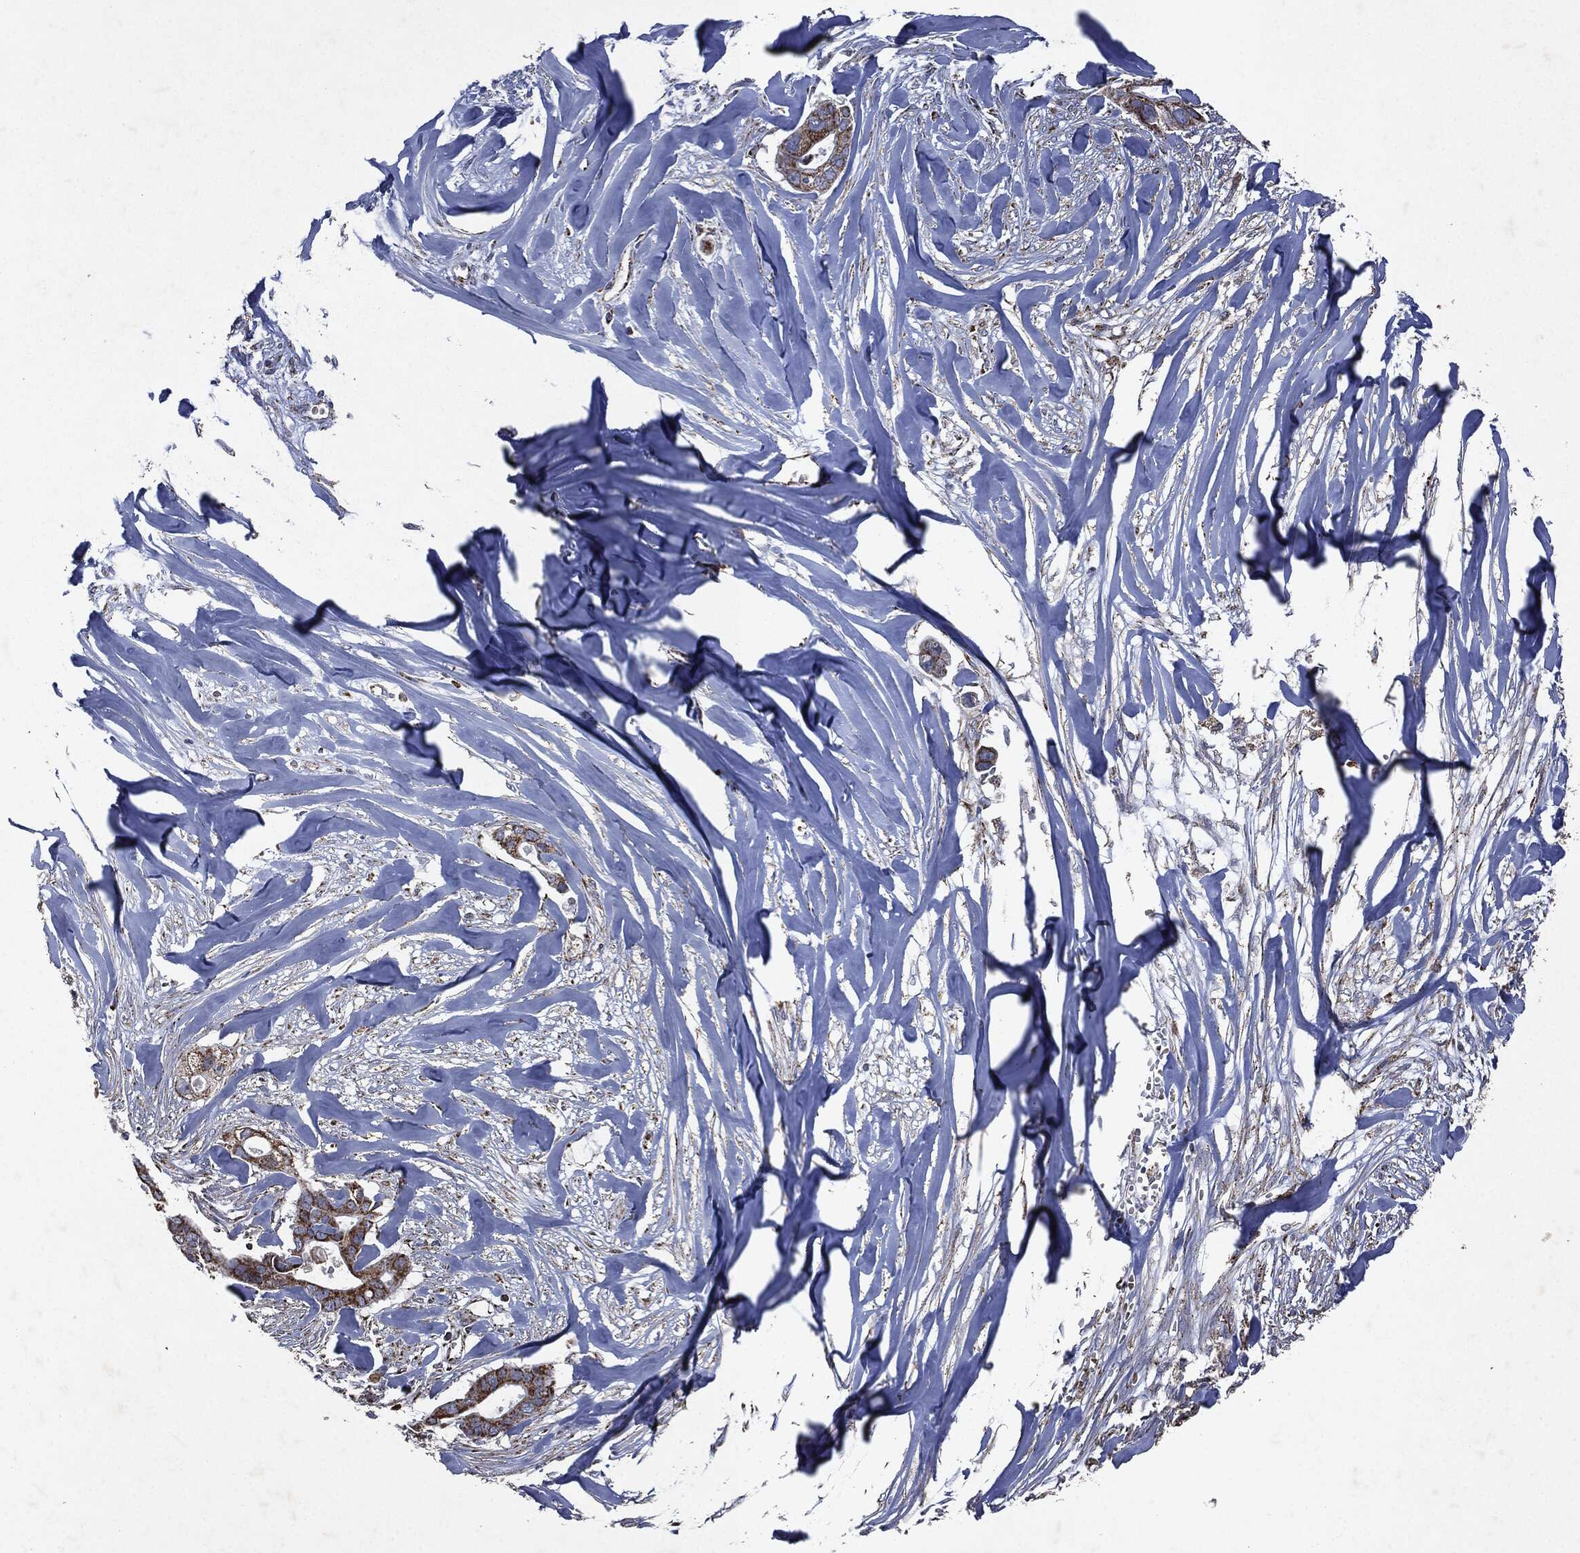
{"staining": {"intensity": "strong", "quantity": ">75%", "location": "cytoplasmic/membranous"}, "tissue": "pancreatic cancer", "cell_type": "Tumor cells", "image_type": "cancer", "snomed": [{"axis": "morphology", "description": "Adenocarcinoma, NOS"}, {"axis": "topography", "description": "Pancreas"}], "caption": "Tumor cells exhibit high levels of strong cytoplasmic/membranous positivity in about >75% of cells in human pancreatic adenocarcinoma. (Brightfield microscopy of DAB IHC at high magnification).", "gene": "RYK", "patient": {"sex": "male", "age": 61}}